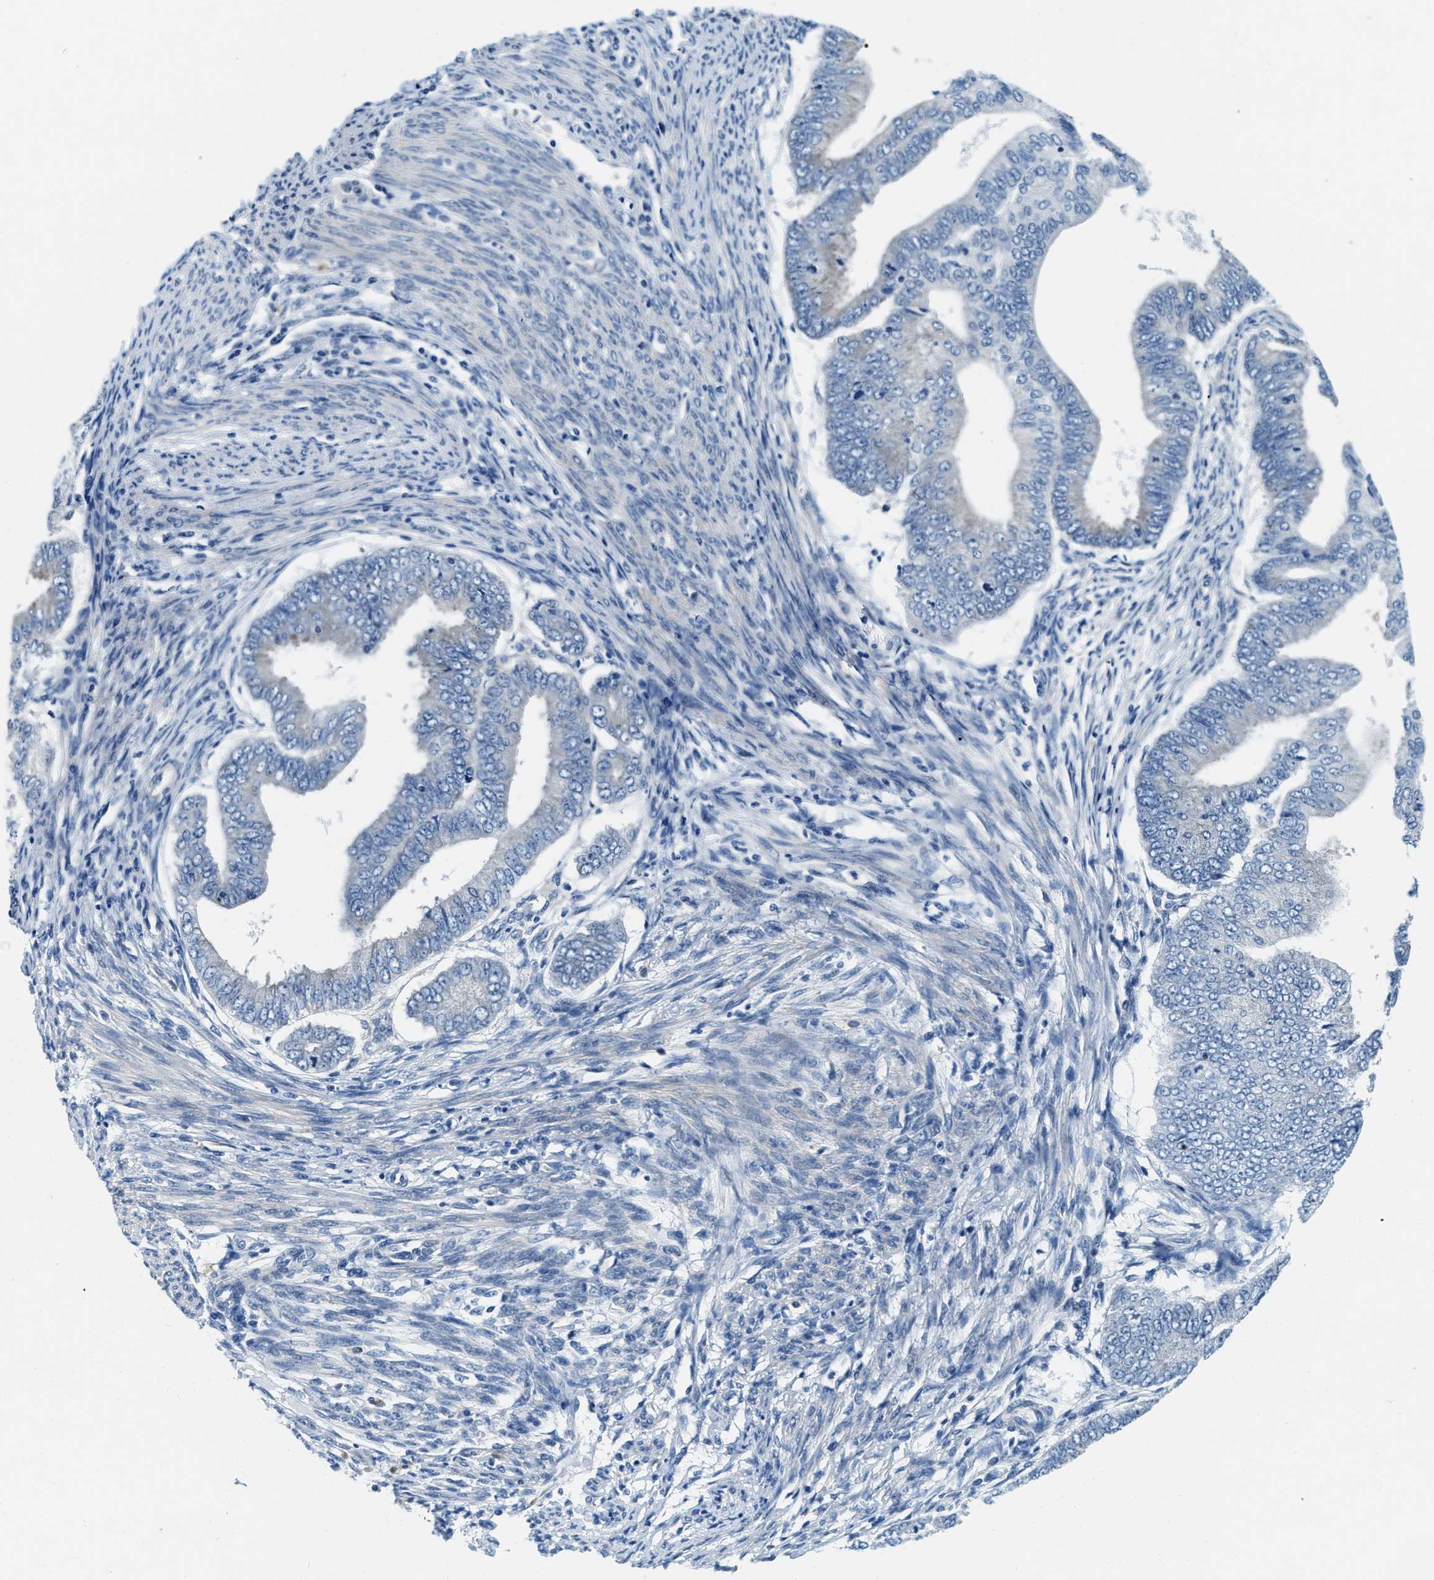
{"staining": {"intensity": "negative", "quantity": "none", "location": "none"}, "tissue": "endometrial cancer", "cell_type": "Tumor cells", "image_type": "cancer", "snomed": [{"axis": "morphology", "description": "Polyp, NOS"}, {"axis": "morphology", "description": "Adenocarcinoma, NOS"}, {"axis": "morphology", "description": "Adenoma, NOS"}, {"axis": "topography", "description": "Endometrium"}], "caption": "An image of adenocarcinoma (endometrial) stained for a protein demonstrates no brown staining in tumor cells.", "gene": "EIF2AK2", "patient": {"sex": "female", "age": 79}}